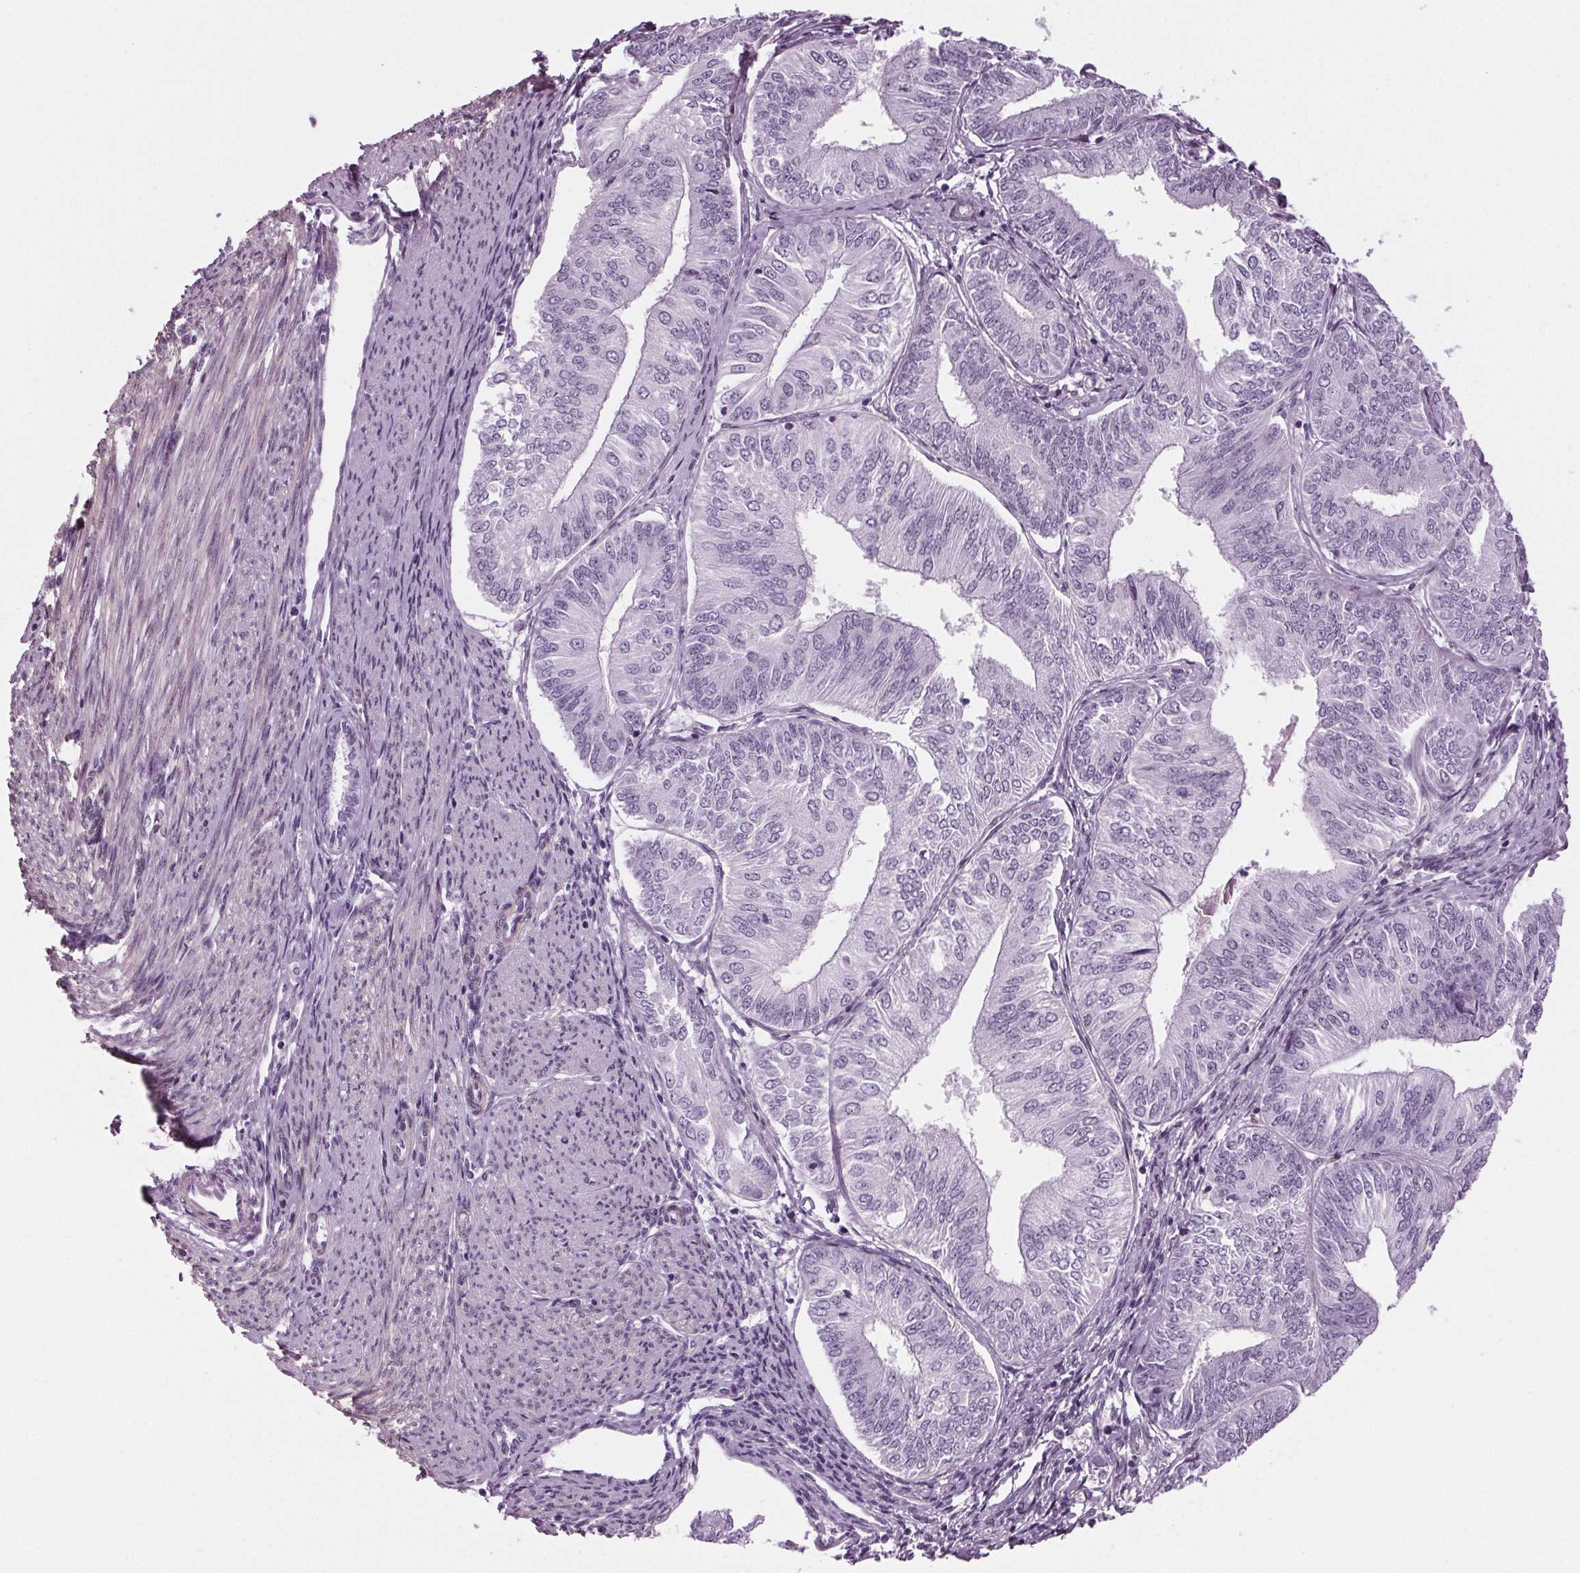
{"staining": {"intensity": "negative", "quantity": "none", "location": "none"}, "tissue": "endometrial cancer", "cell_type": "Tumor cells", "image_type": "cancer", "snomed": [{"axis": "morphology", "description": "Adenocarcinoma, NOS"}, {"axis": "topography", "description": "Endometrium"}], "caption": "Protein analysis of adenocarcinoma (endometrial) displays no significant staining in tumor cells.", "gene": "BHLHE22", "patient": {"sex": "female", "age": 58}}